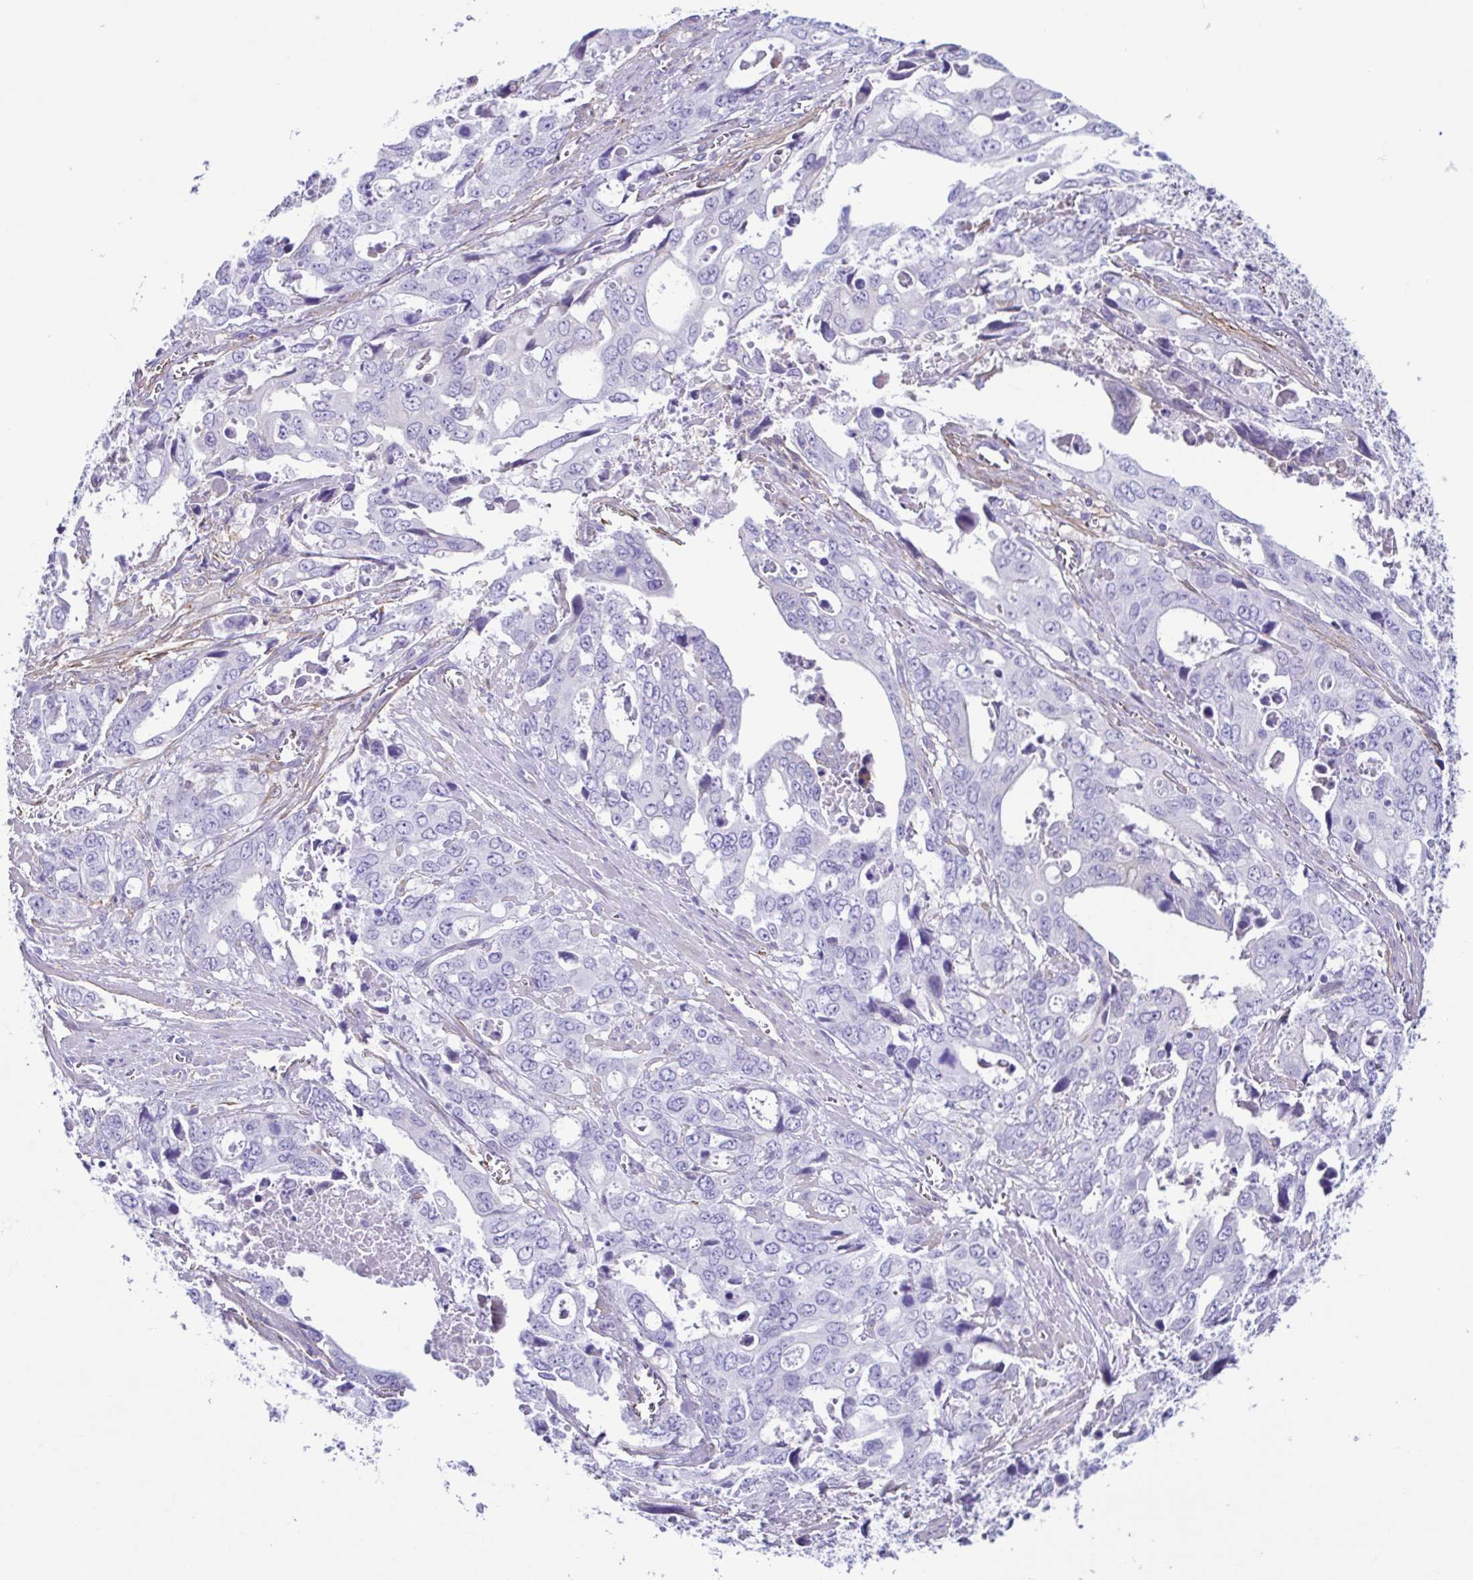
{"staining": {"intensity": "negative", "quantity": "none", "location": "none"}, "tissue": "stomach cancer", "cell_type": "Tumor cells", "image_type": "cancer", "snomed": [{"axis": "morphology", "description": "Adenocarcinoma, NOS"}, {"axis": "topography", "description": "Stomach, upper"}], "caption": "IHC photomicrograph of human stomach adenocarcinoma stained for a protein (brown), which shows no positivity in tumor cells. (DAB IHC visualized using brightfield microscopy, high magnification).", "gene": "CYP11B1", "patient": {"sex": "male", "age": 74}}